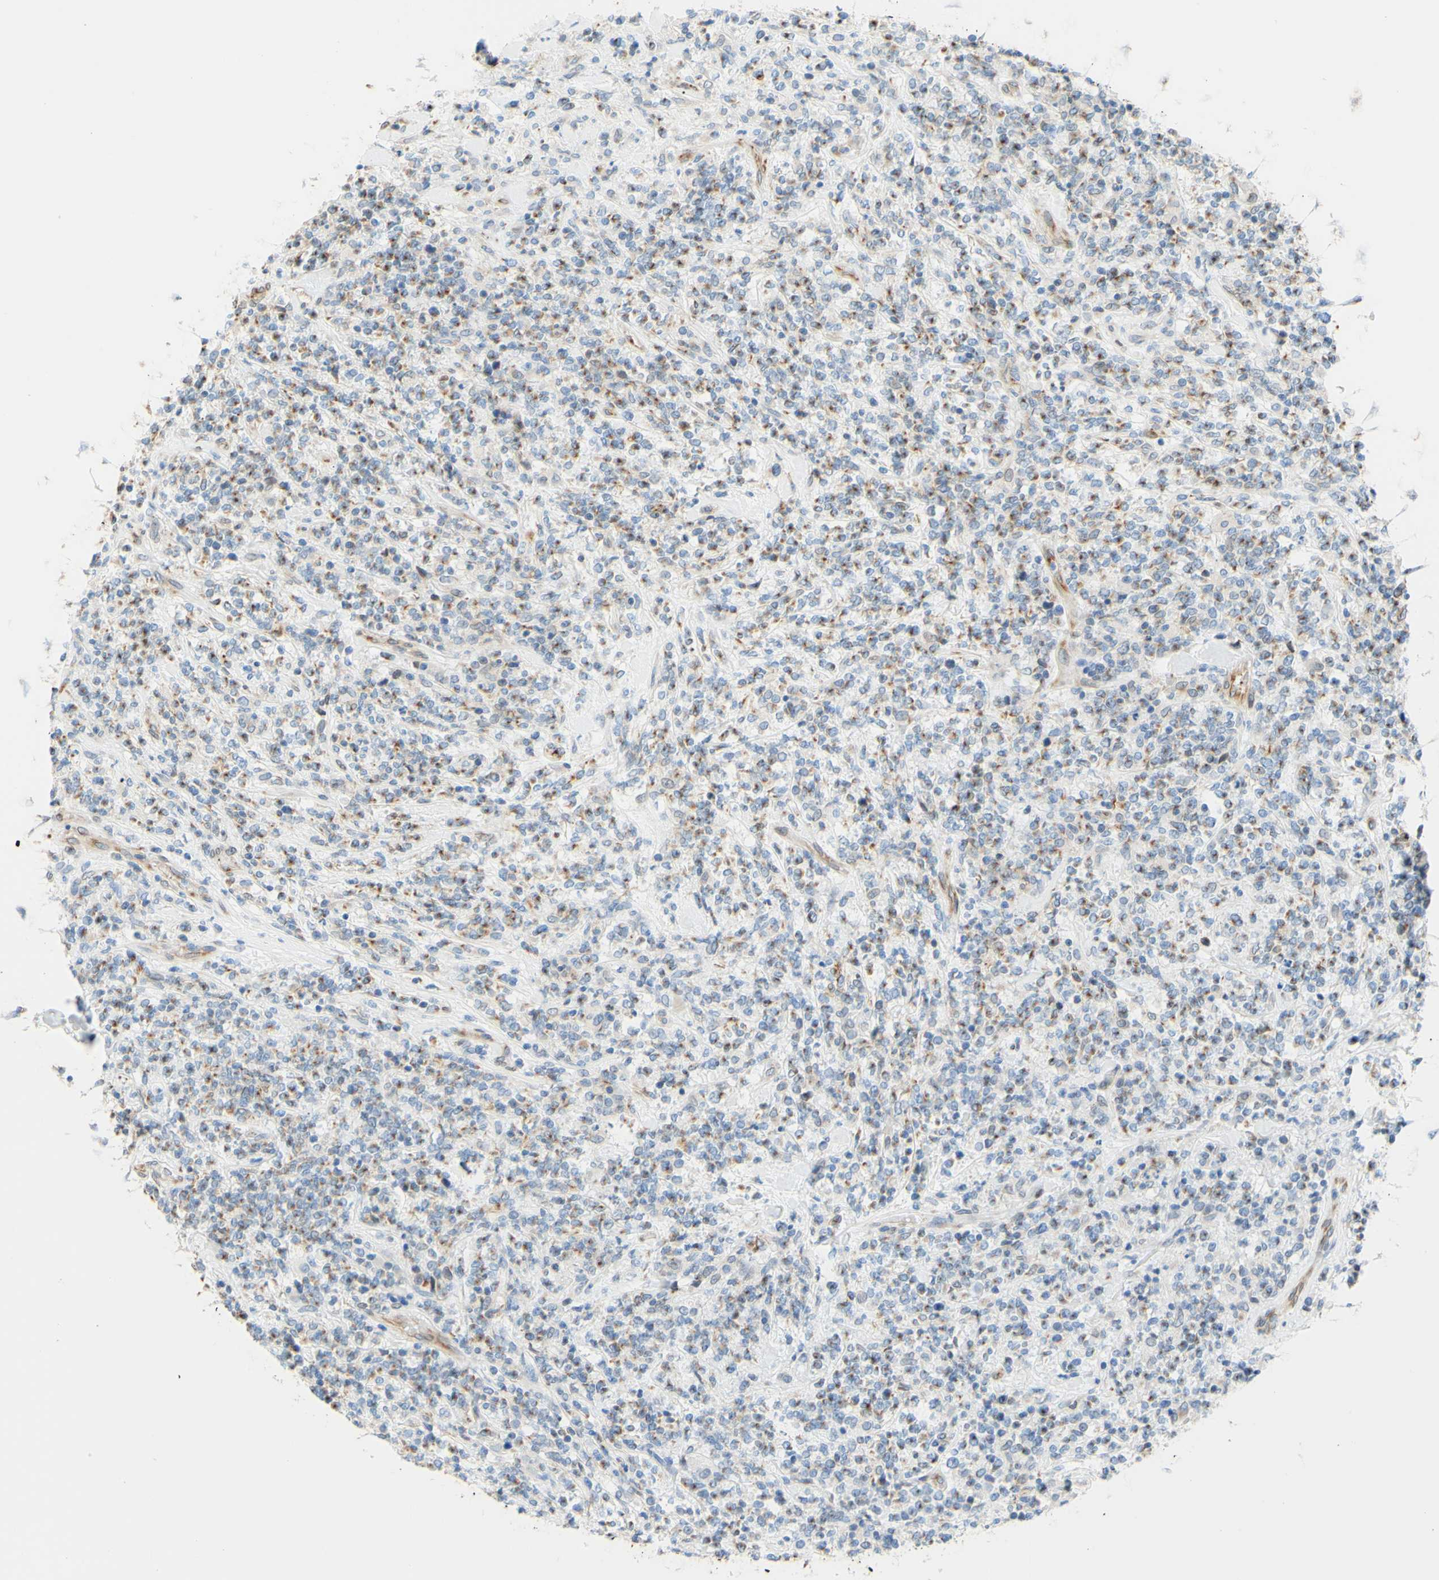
{"staining": {"intensity": "moderate", "quantity": ">75%", "location": "cytoplasmic/membranous"}, "tissue": "lymphoma", "cell_type": "Tumor cells", "image_type": "cancer", "snomed": [{"axis": "morphology", "description": "Malignant lymphoma, non-Hodgkin's type, High grade"}, {"axis": "topography", "description": "Soft tissue"}], "caption": "This micrograph shows high-grade malignant lymphoma, non-Hodgkin's type stained with immunohistochemistry to label a protein in brown. The cytoplasmic/membranous of tumor cells show moderate positivity for the protein. Nuclei are counter-stained blue.", "gene": "ENDOD1", "patient": {"sex": "male", "age": 18}}